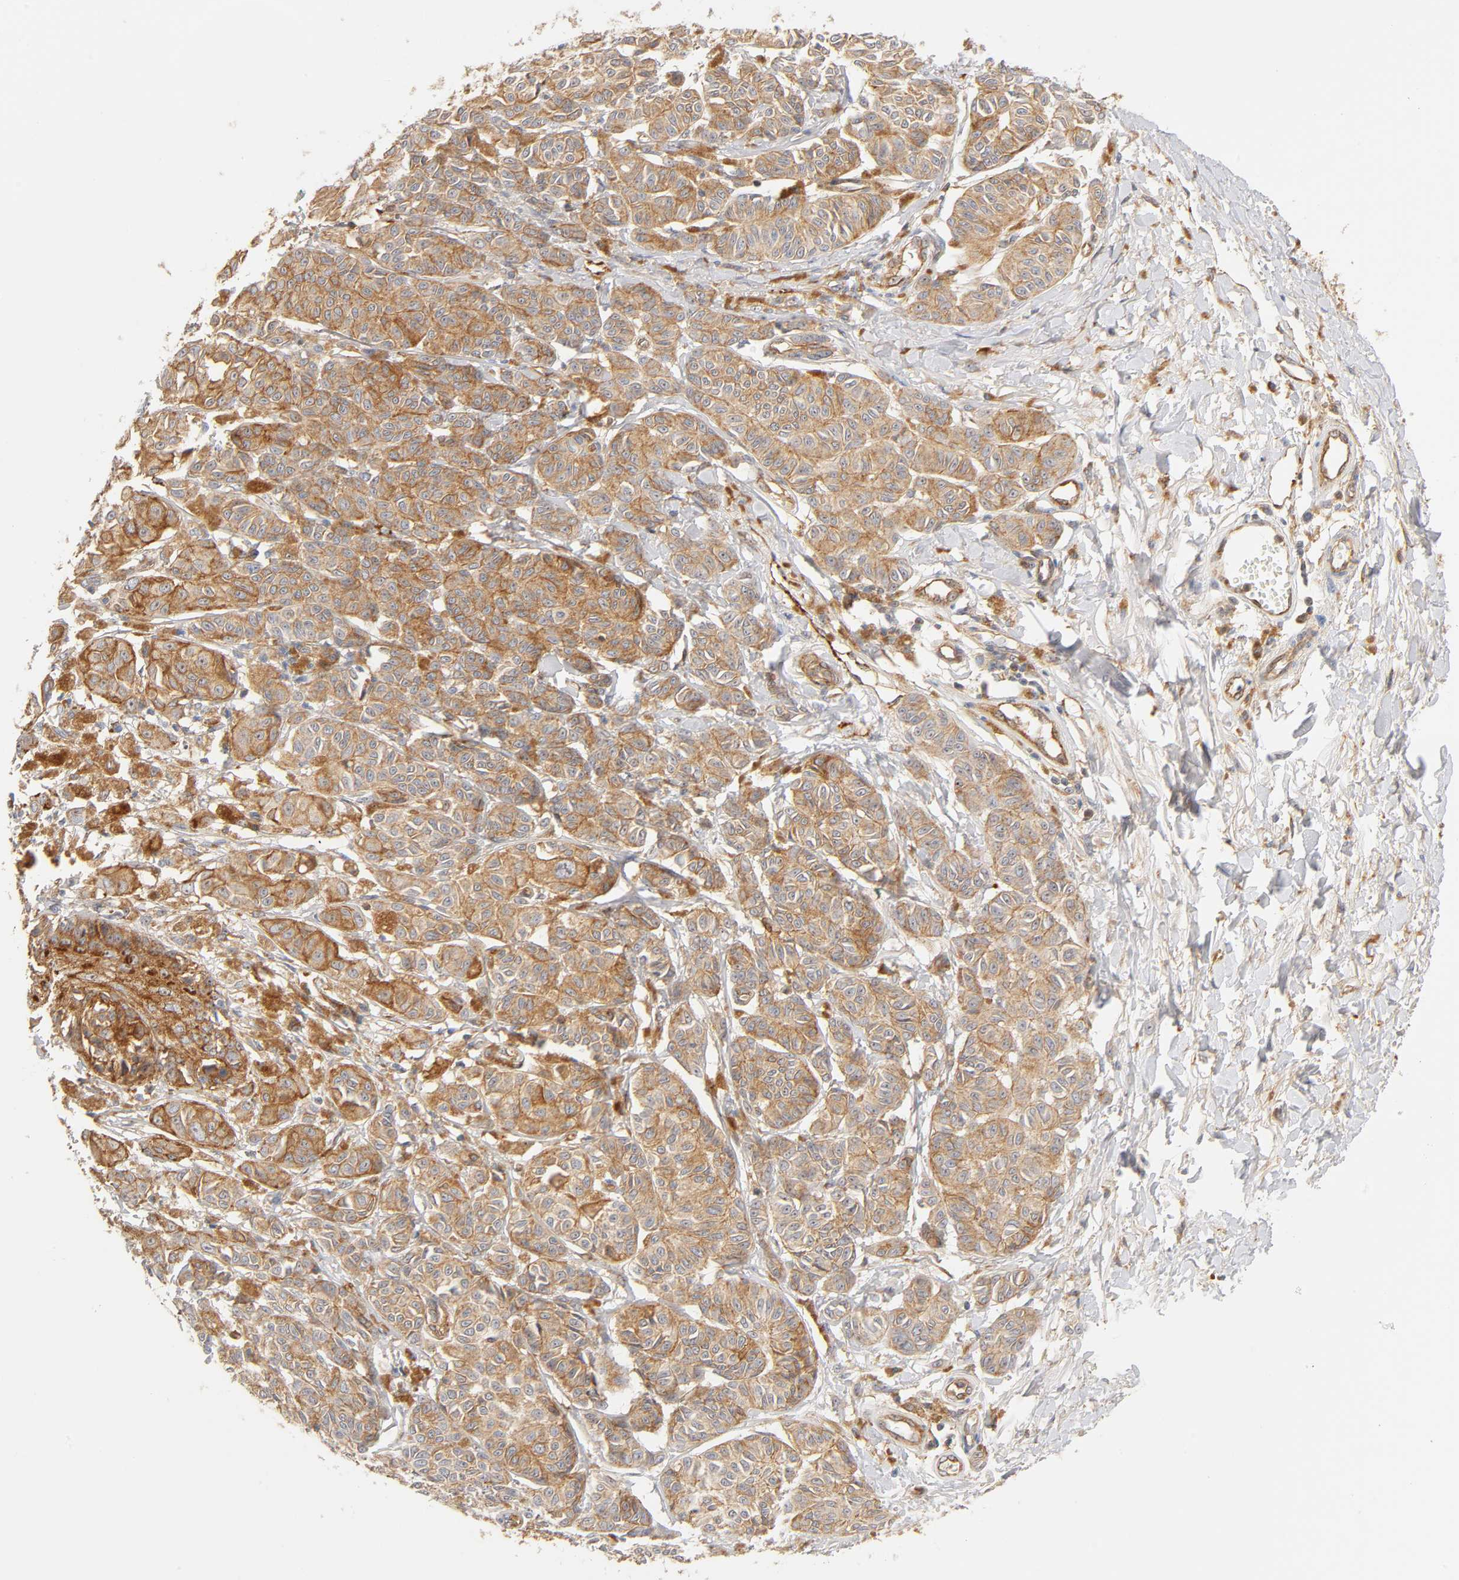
{"staining": {"intensity": "moderate", "quantity": ">75%", "location": "cytoplasmic/membranous"}, "tissue": "melanoma", "cell_type": "Tumor cells", "image_type": "cancer", "snomed": [{"axis": "morphology", "description": "Malignant melanoma, NOS"}, {"axis": "topography", "description": "Skin"}], "caption": "DAB immunohistochemical staining of malignant melanoma displays moderate cytoplasmic/membranous protein staining in approximately >75% of tumor cells.", "gene": "PLD1", "patient": {"sex": "male", "age": 76}}